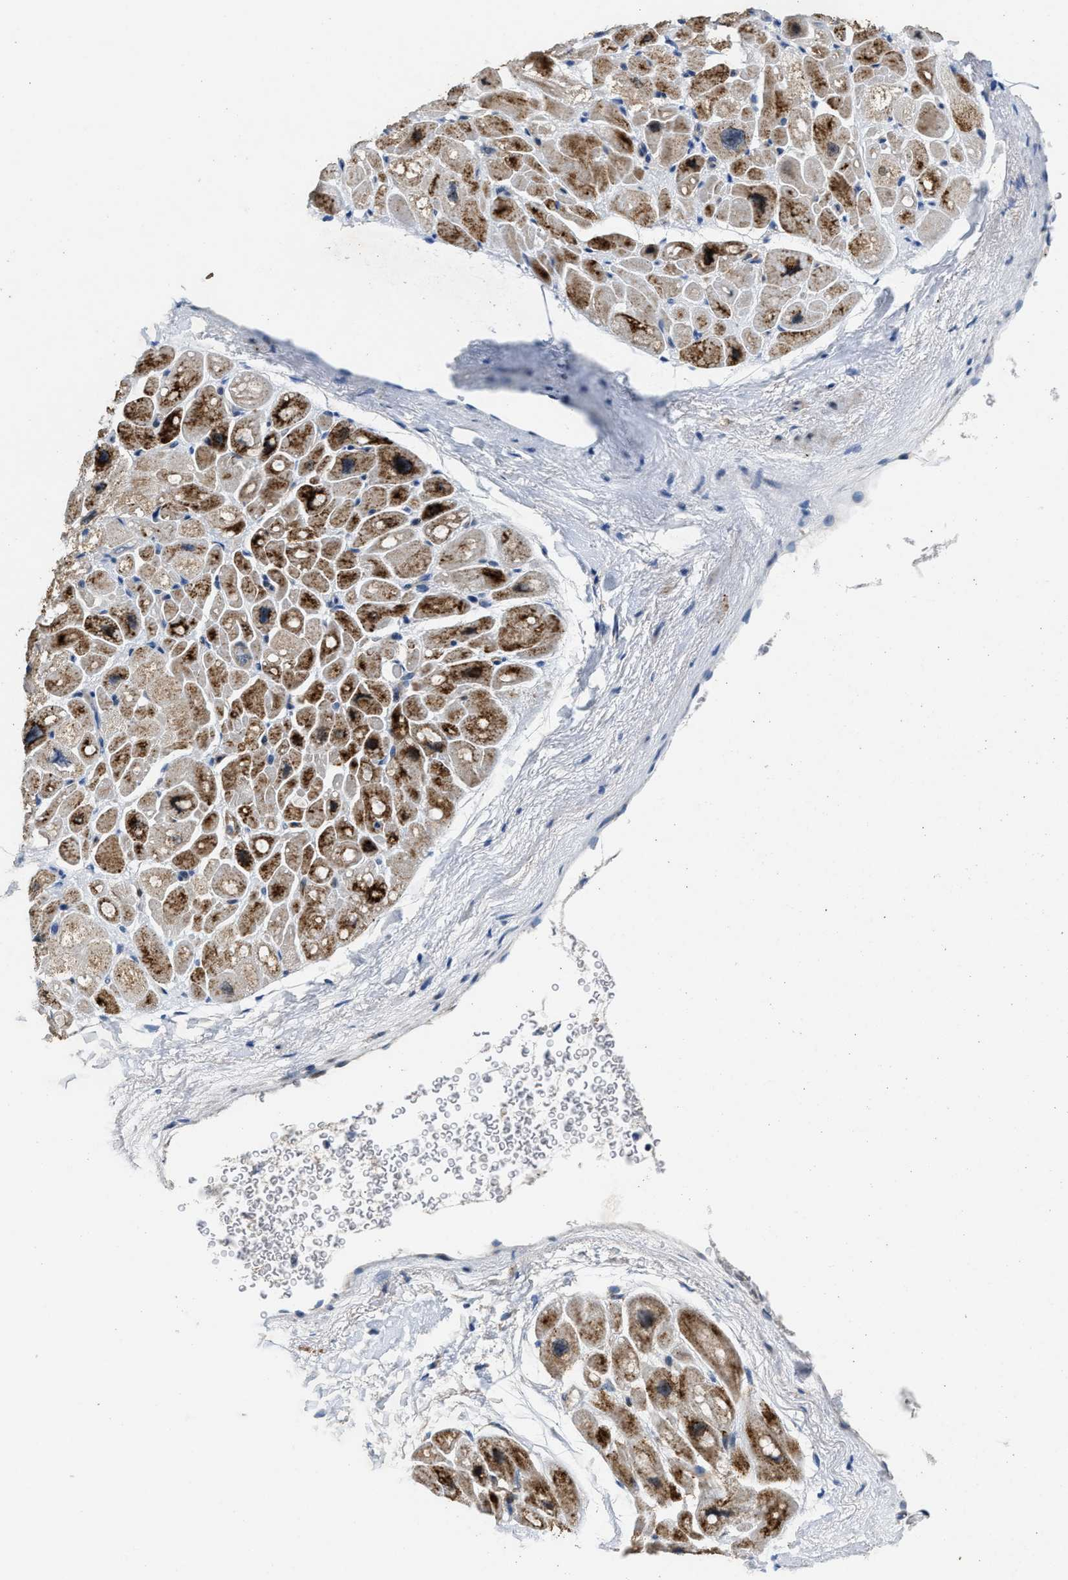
{"staining": {"intensity": "strong", "quantity": "<25%", "location": "cytoplasmic/membranous,nuclear"}, "tissue": "heart muscle", "cell_type": "Cardiomyocytes", "image_type": "normal", "snomed": [{"axis": "morphology", "description": "Normal tissue, NOS"}, {"axis": "topography", "description": "Heart"}], "caption": "A histopathology image of human heart muscle stained for a protein shows strong cytoplasmic/membranous,nuclear brown staining in cardiomyocytes.", "gene": "ZNF783", "patient": {"sex": "male", "age": 49}}